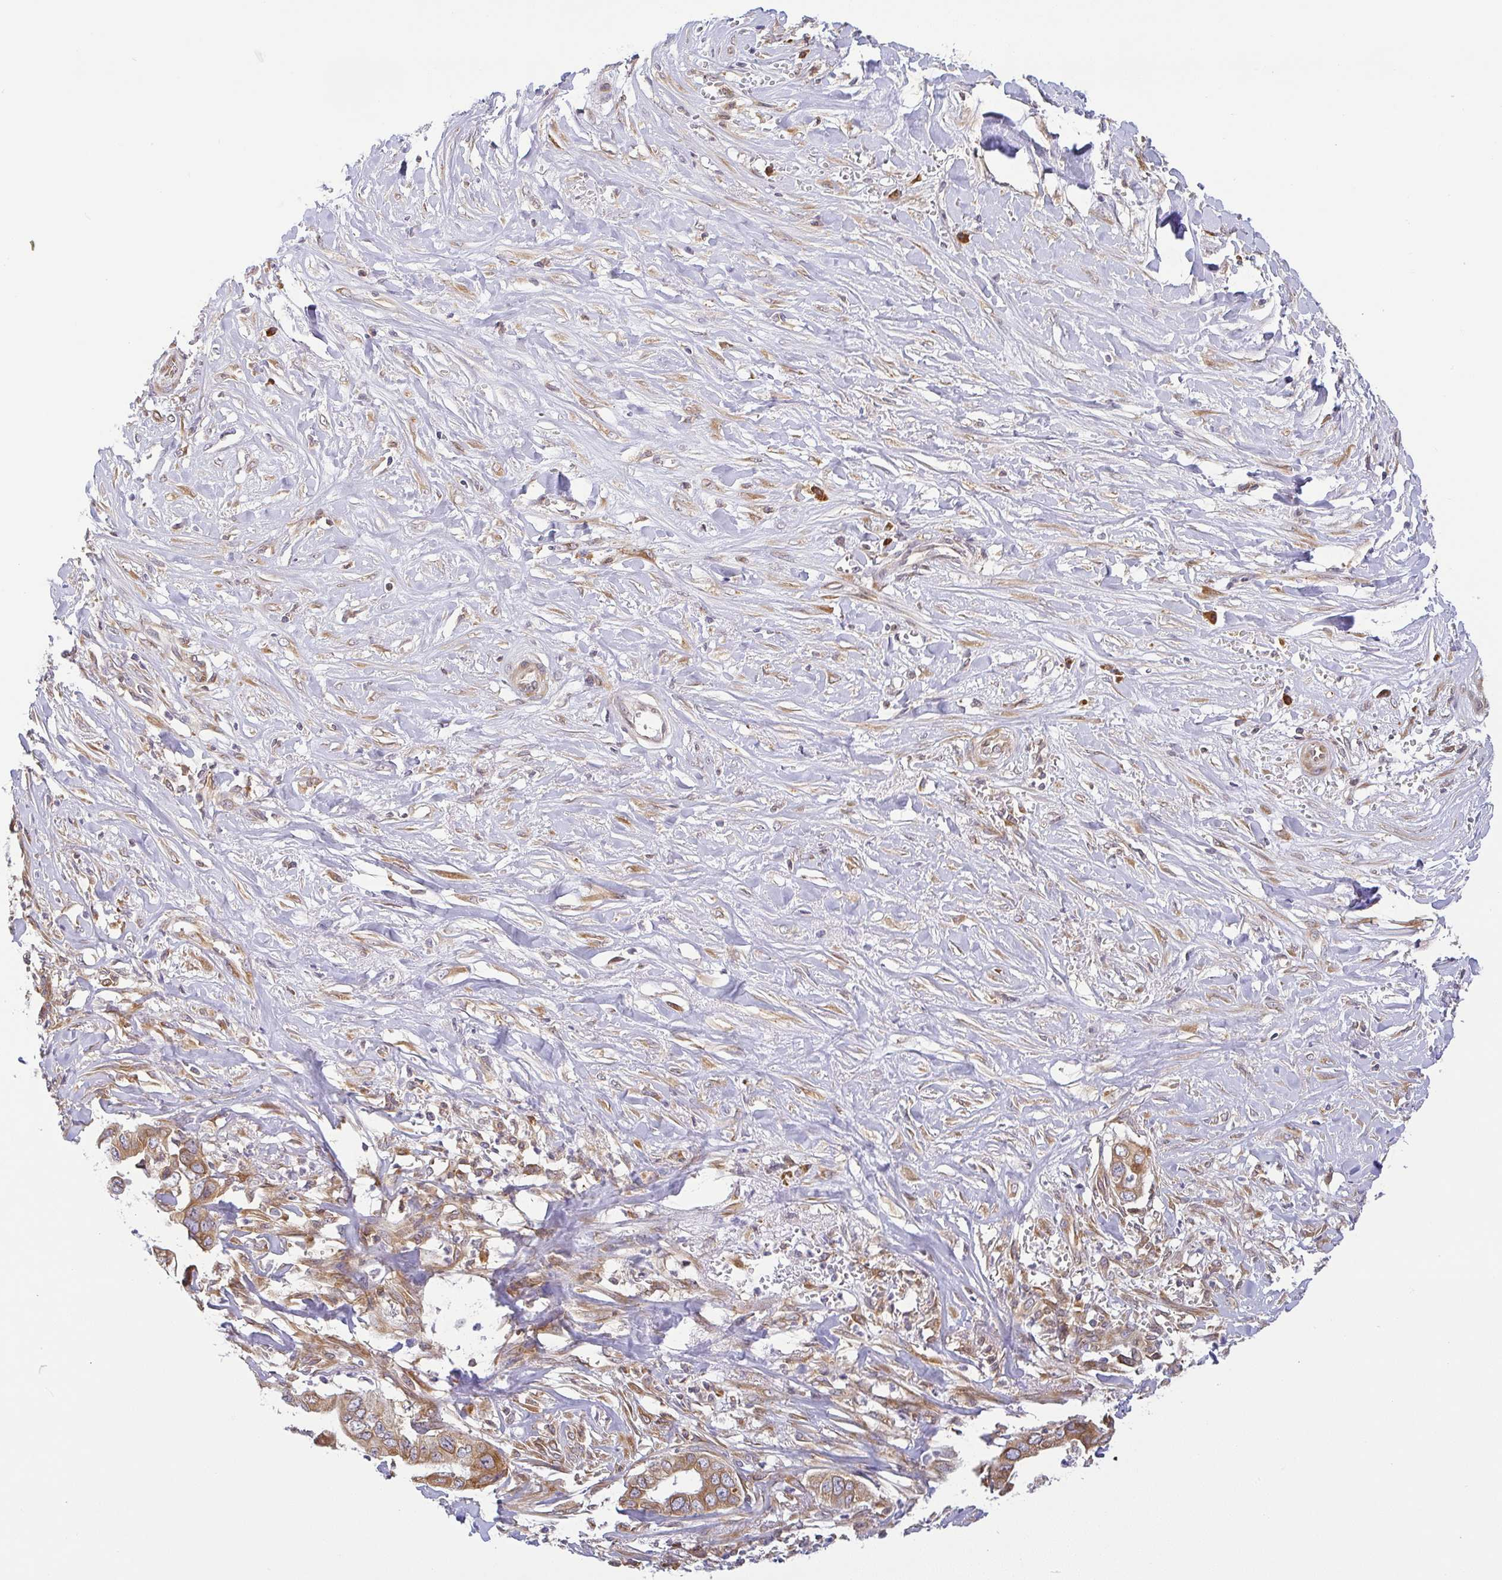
{"staining": {"intensity": "moderate", "quantity": ">75%", "location": "cytoplasmic/membranous"}, "tissue": "liver cancer", "cell_type": "Tumor cells", "image_type": "cancer", "snomed": [{"axis": "morphology", "description": "Cholangiocarcinoma"}, {"axis": "topography", "description": "Liver"}], "caption": "Immunohistochemistry staining of liver cholangiocarcinoma, which demonstrates medium levels of moderate cytoplasmic/membranous positivity in about >75% of tumor cells indicating moderate cytoplasmic/membranous protein positivity. The staining was performed using DAB (brown) for protein detection and nuclei were counterstained in hematoxylin (blue).", "gene": "DERL2", "patient": {"sex": "female", "age": 79}}